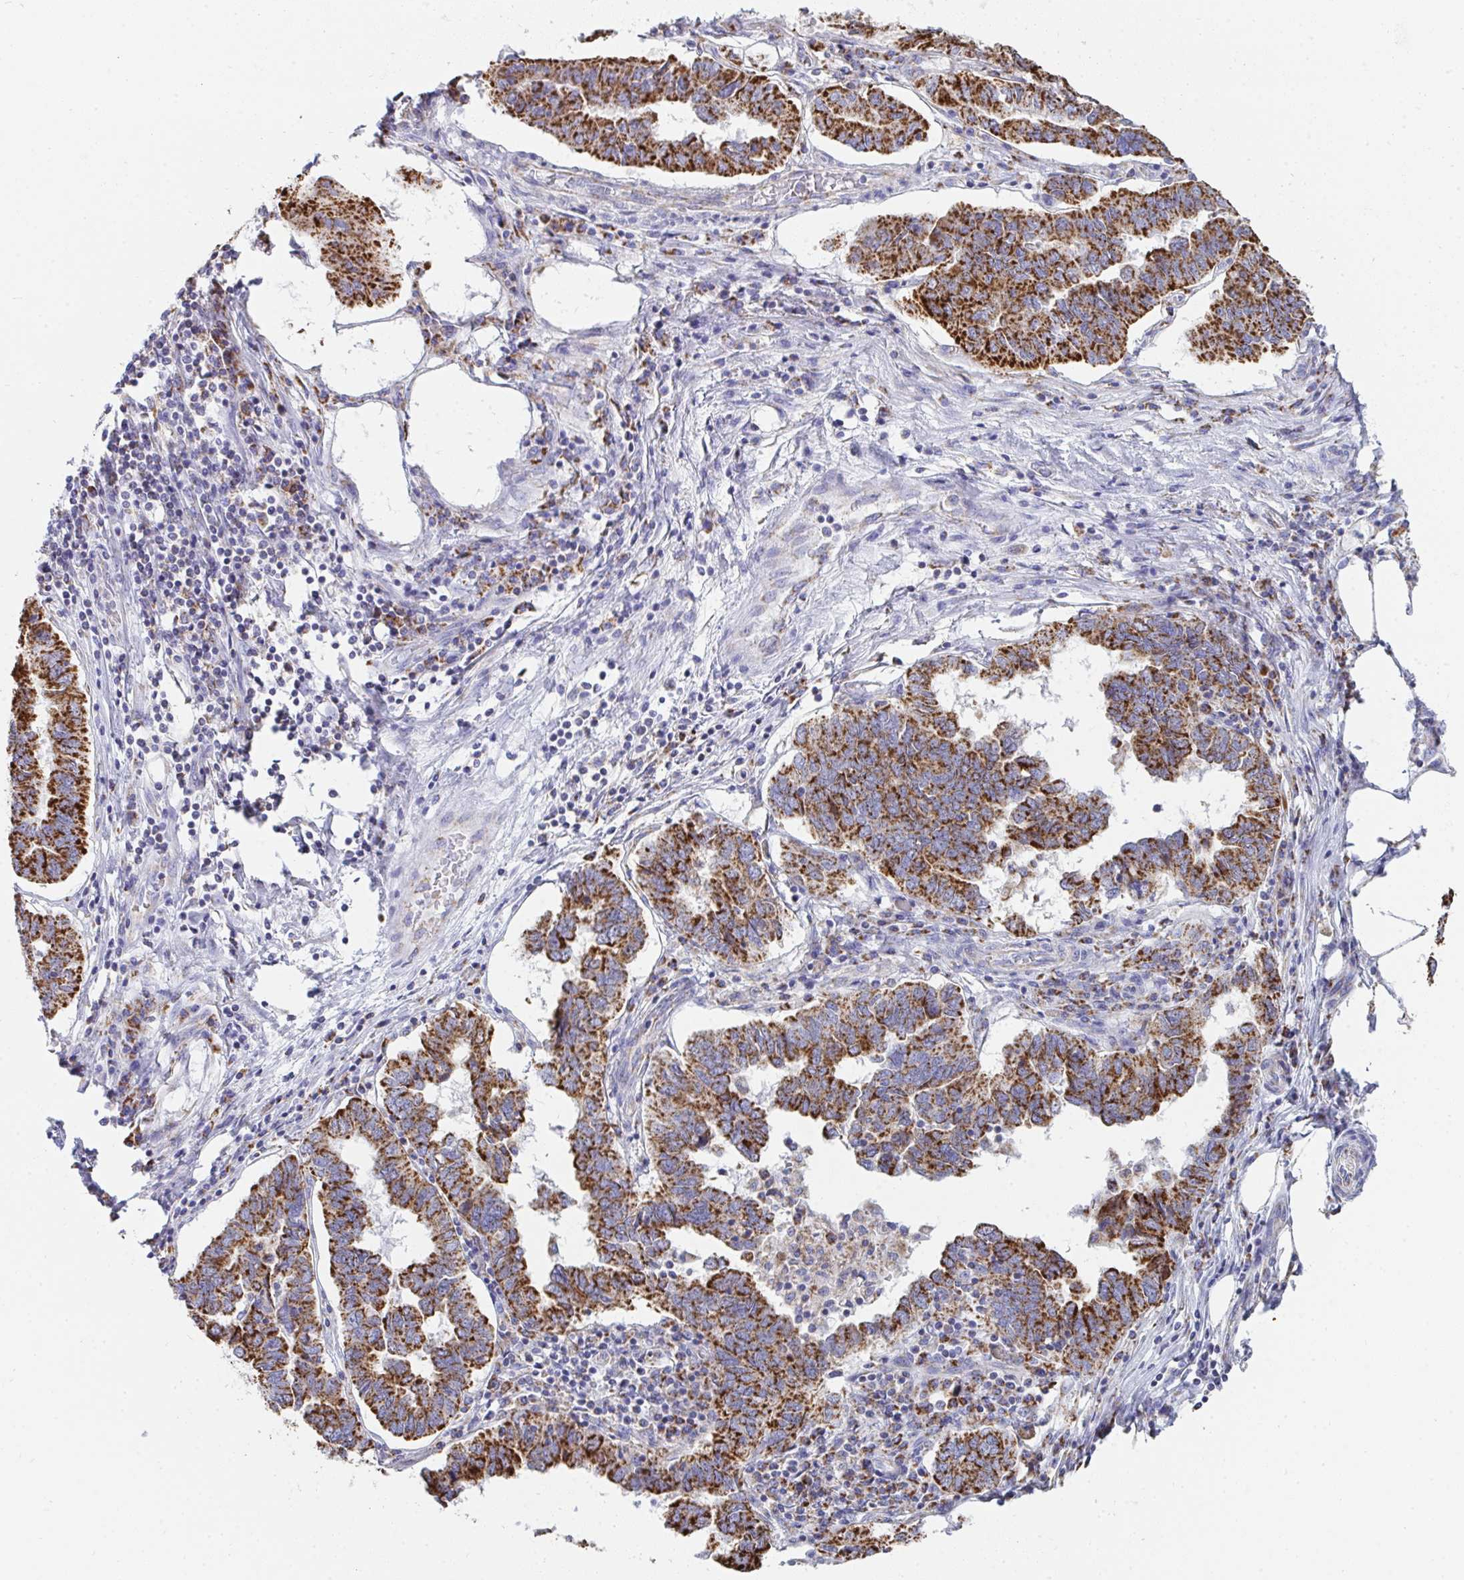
{"staining": {"intensity": "strong", "quantity": ">75%", "location": "cytoplasmic/membranous"}, "tissue": "ovarian cancer", "cell_type": "Tumor cells", "image_type": "cancer", "snomed": [{"axis": "morphology", "description": "Cystadenocarcinoma, serous, NOS"}, {"axis": "topography", "description": "Ovary"}], "caption": "Strong cytoplasmic/membranous protein expression is identified in approximately >75% of tumor cells in serous cystadenocarcinoma (ovarian). (IHC, brightfield microscopy, high magnification).", "gene": "AIFM1", "patient": {"sex": "female", "age": 64}}